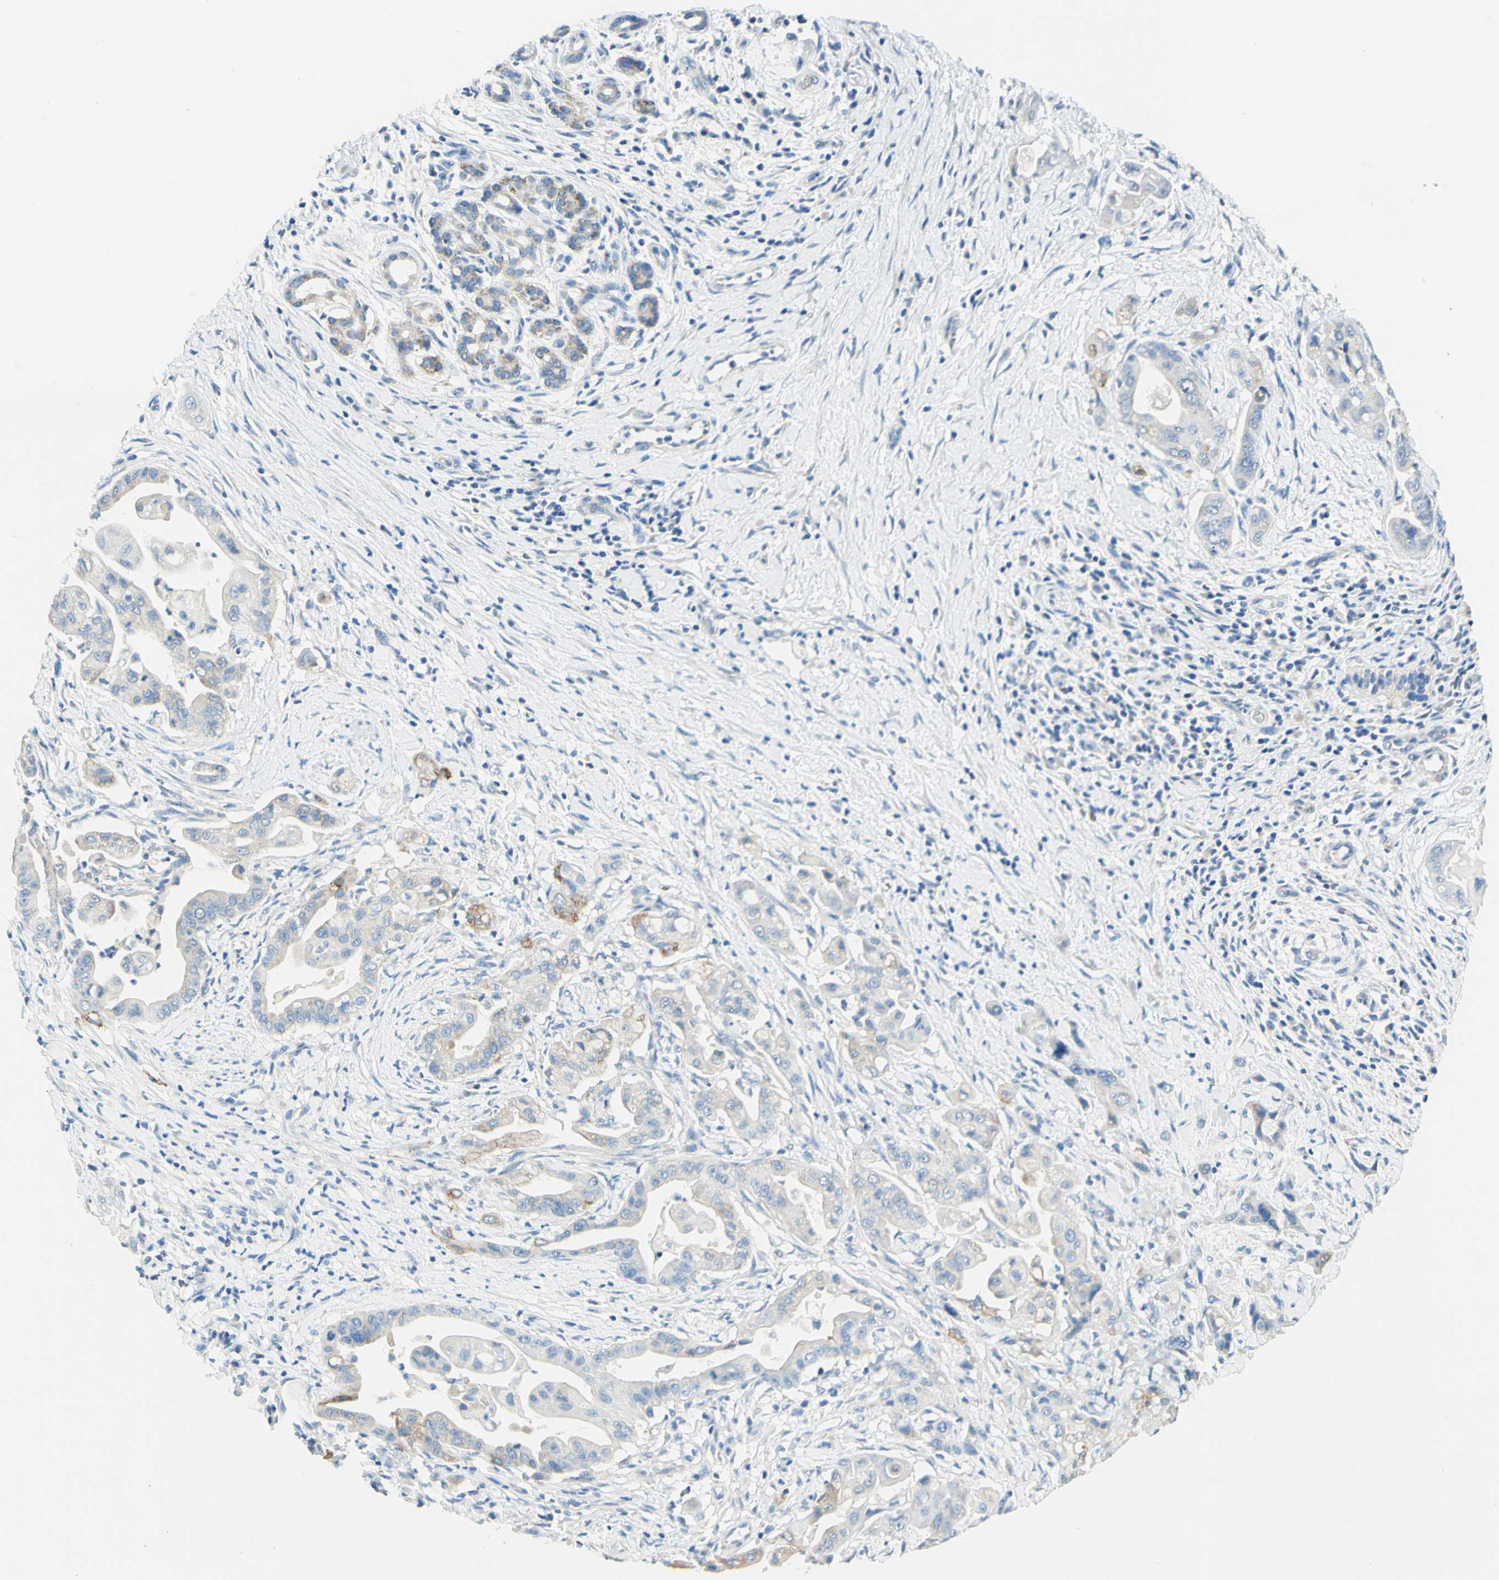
{"staining": {"intensity": "weak", "quantity": "<25%", "location": "cytoplasmic/membranous"}, "tissue": "pancreatic cancer", "cell_type": "Tumor cells", "image_type": "cancer", "snomed": [{"axis": "morphology", "description": "Adenocarcinoma, NOS"}, {"axis": "topography", "description": "Pancreas"}], "caption": "Immunohistochemical staining of adenocarcinoma (pancreatic) displays no significant expression in tumor cells.", "gene": "ARMC10", "patient": {"sex": "female", "age": 75}}